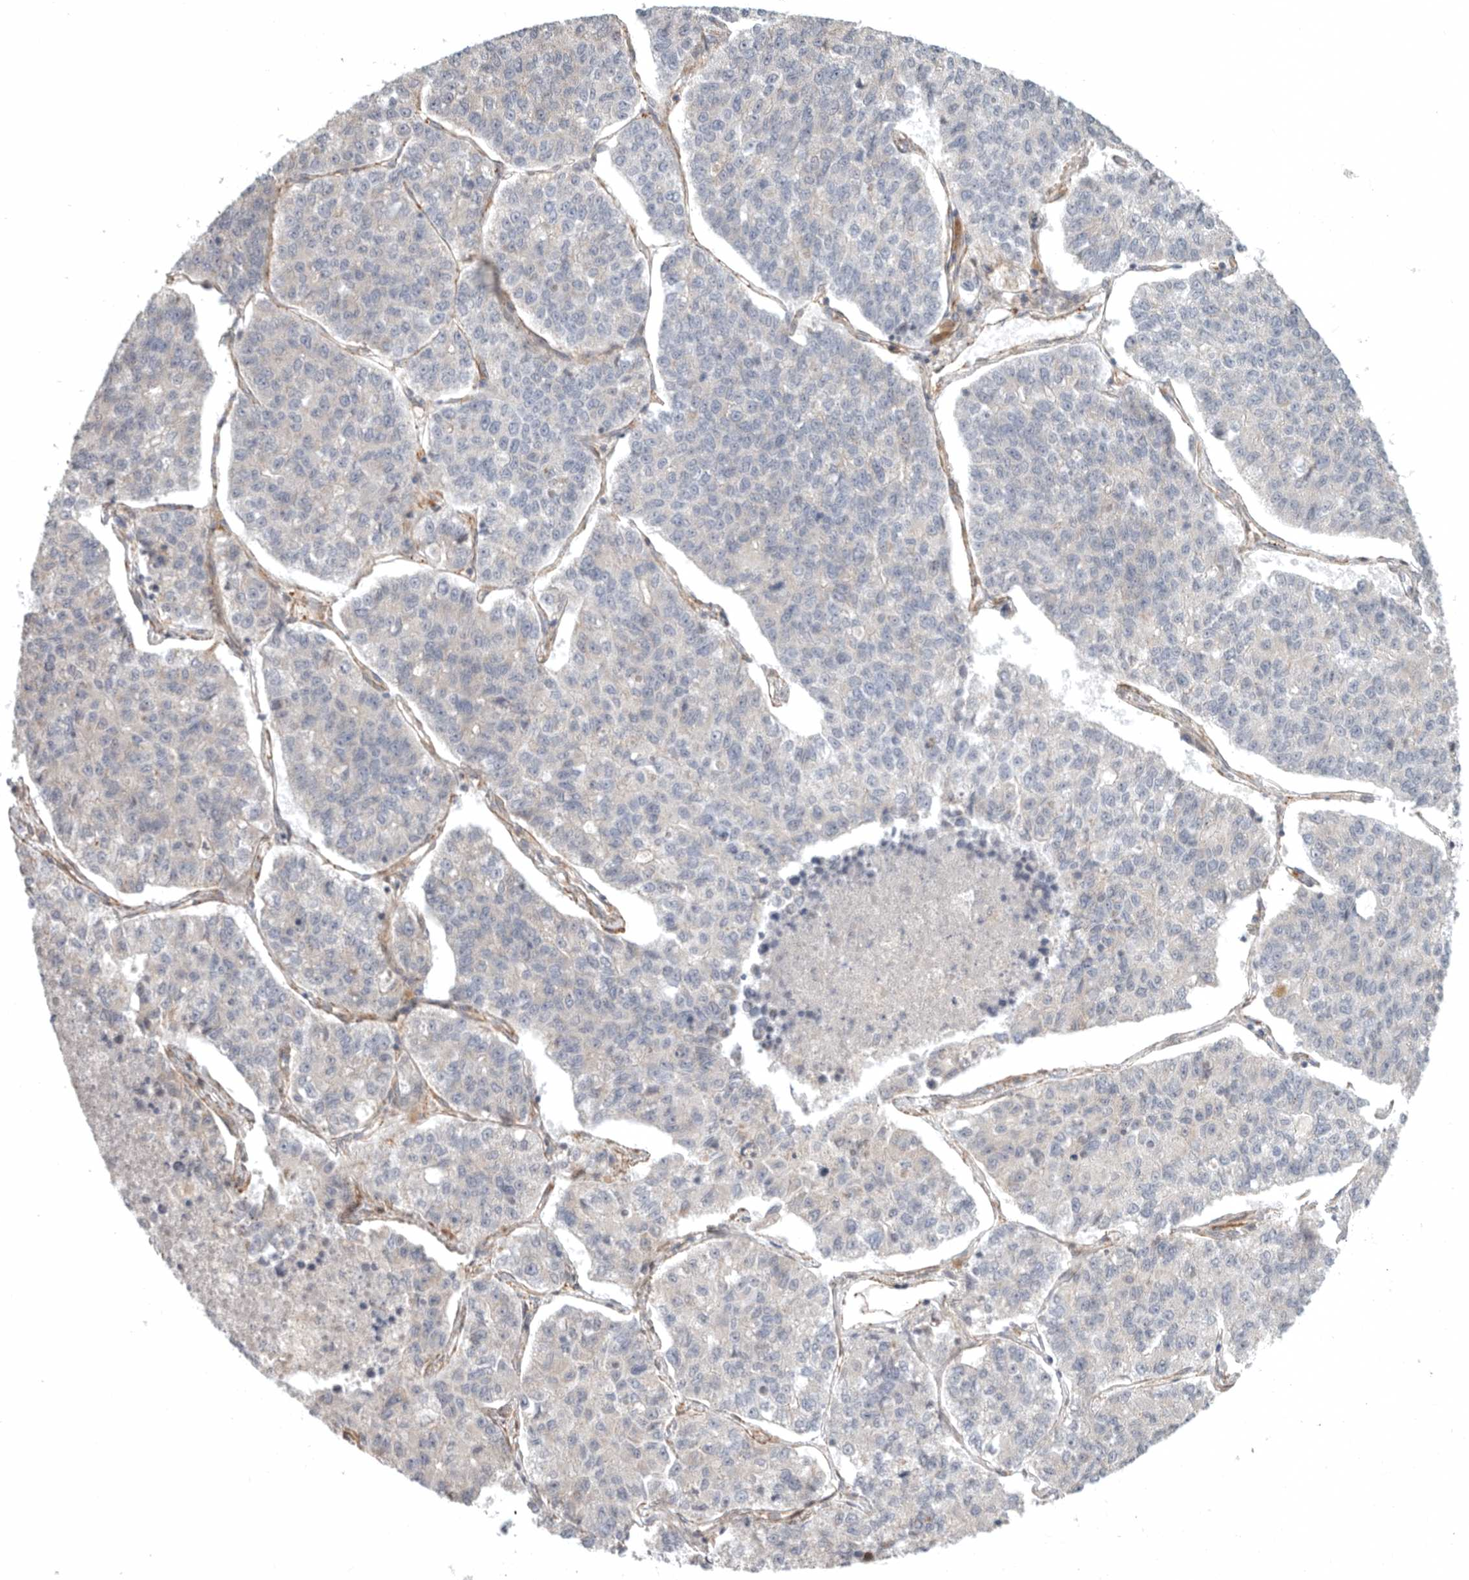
{"staining": {"intensity": "negative", "quantity": "none", "location": "none"}, "tissue": "lung cancer", "cell_type": "Tumor cells", "image_type": "cancer", "snomed": [{"axis": "morphology", "description": "Adenocarcinoma, NOS"}, {"axis": "topography", "description": "Lung"}], "caption": "Immunohistochemical staining of lung cancer (adenocarcinoma) shows no significant expression in tumor cells.", "gene": "LONRF1", "patient": {"sex": "male", "age": 49}}